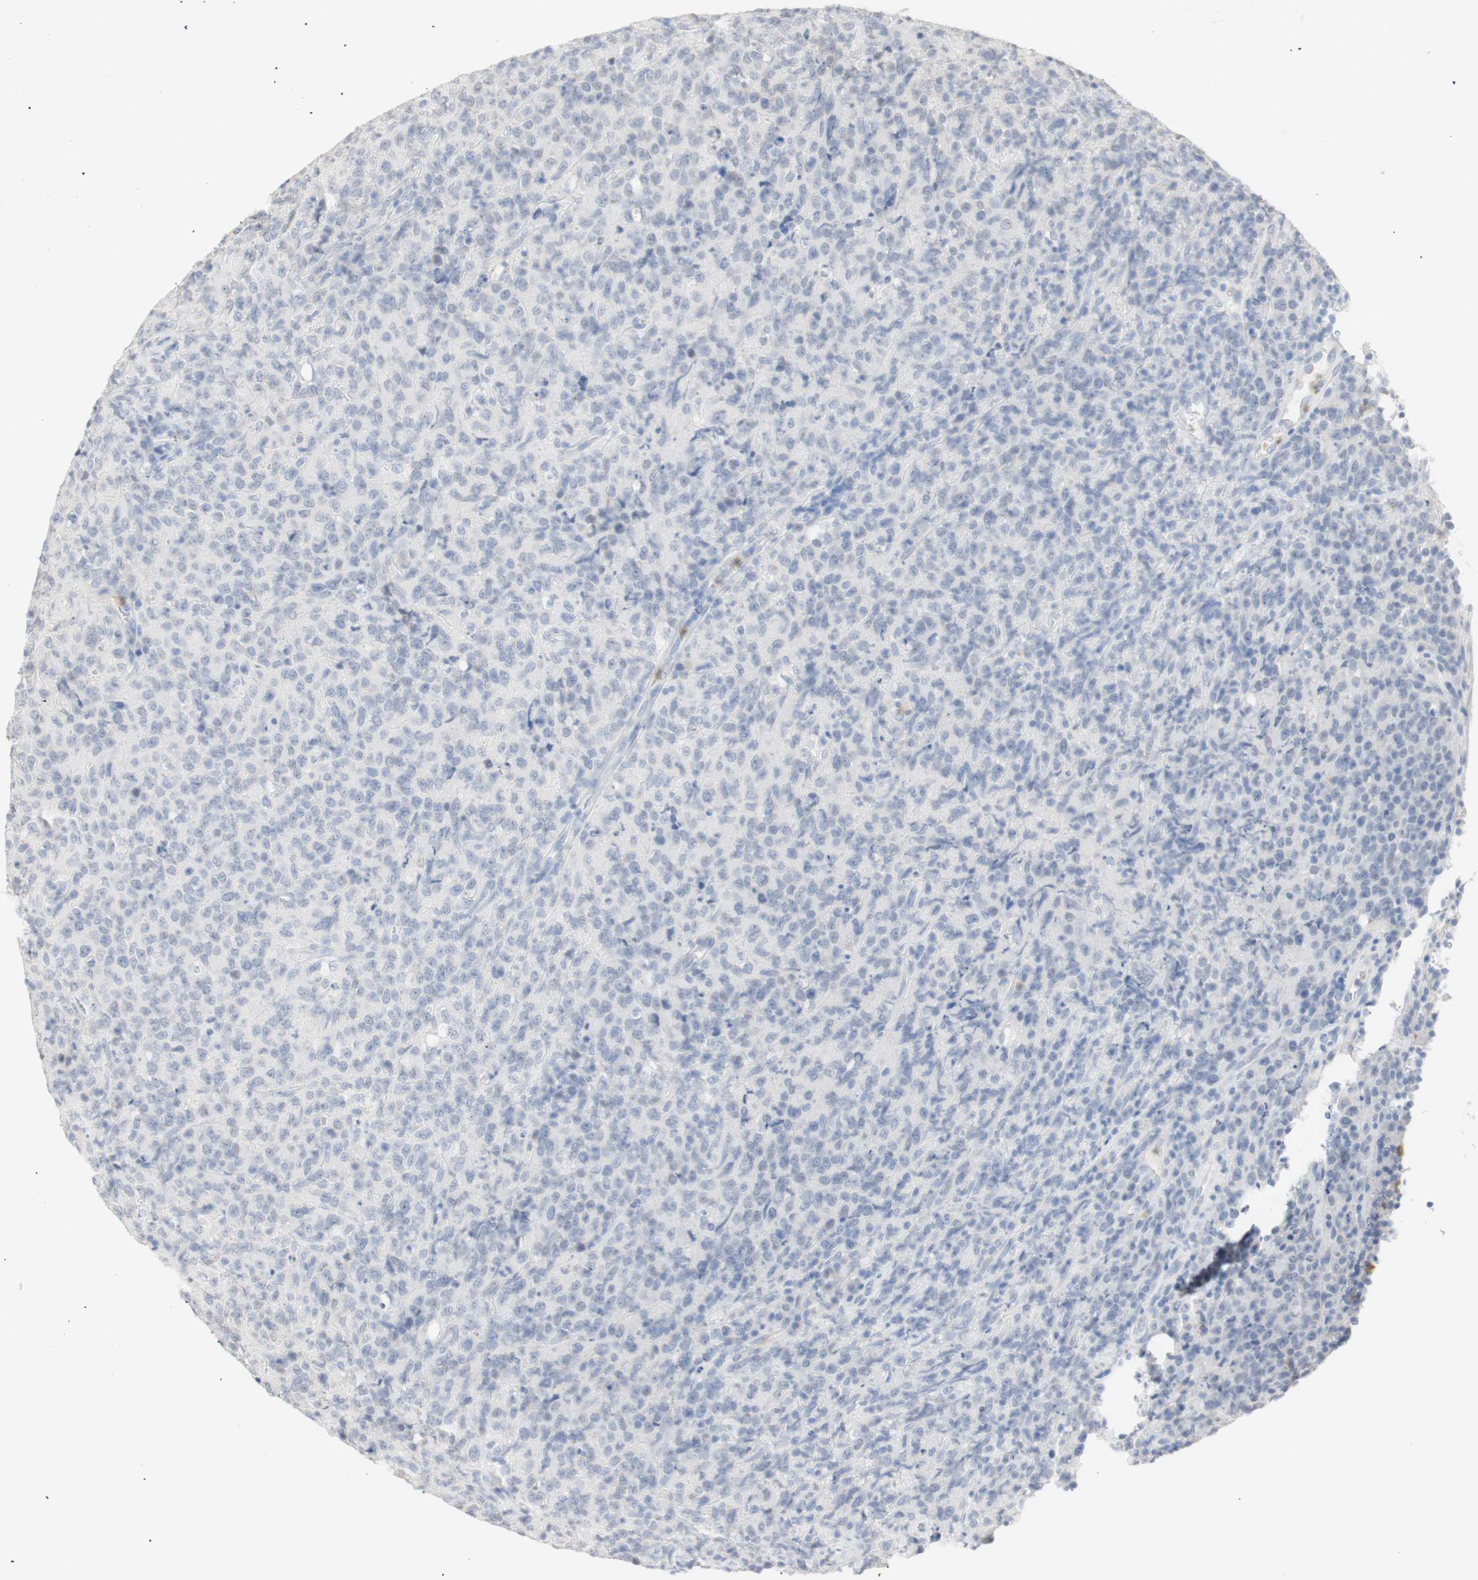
{"staining": {"intensity": "negative", "quantity": "none", "location": "none"}, "tissue": "lymphoma", "cell_type": "Tumor cells", "image_type": "cancer", "snomed": [{"axis": "morphology", "description": "Malignant lymphoma, non-Hodgkin's type, High grade"}, {"axis": "topography", "description": "Tonsil"}], "caption": "IHC histopathology image of neoplastic tissue: human lymphoma stained with DAB (3,3'-diaminobenzidine) displays no significant protein staining in tumor cells.", "gene": "B4GALNT3", "patient": {"sex": "female", "age": 36}}